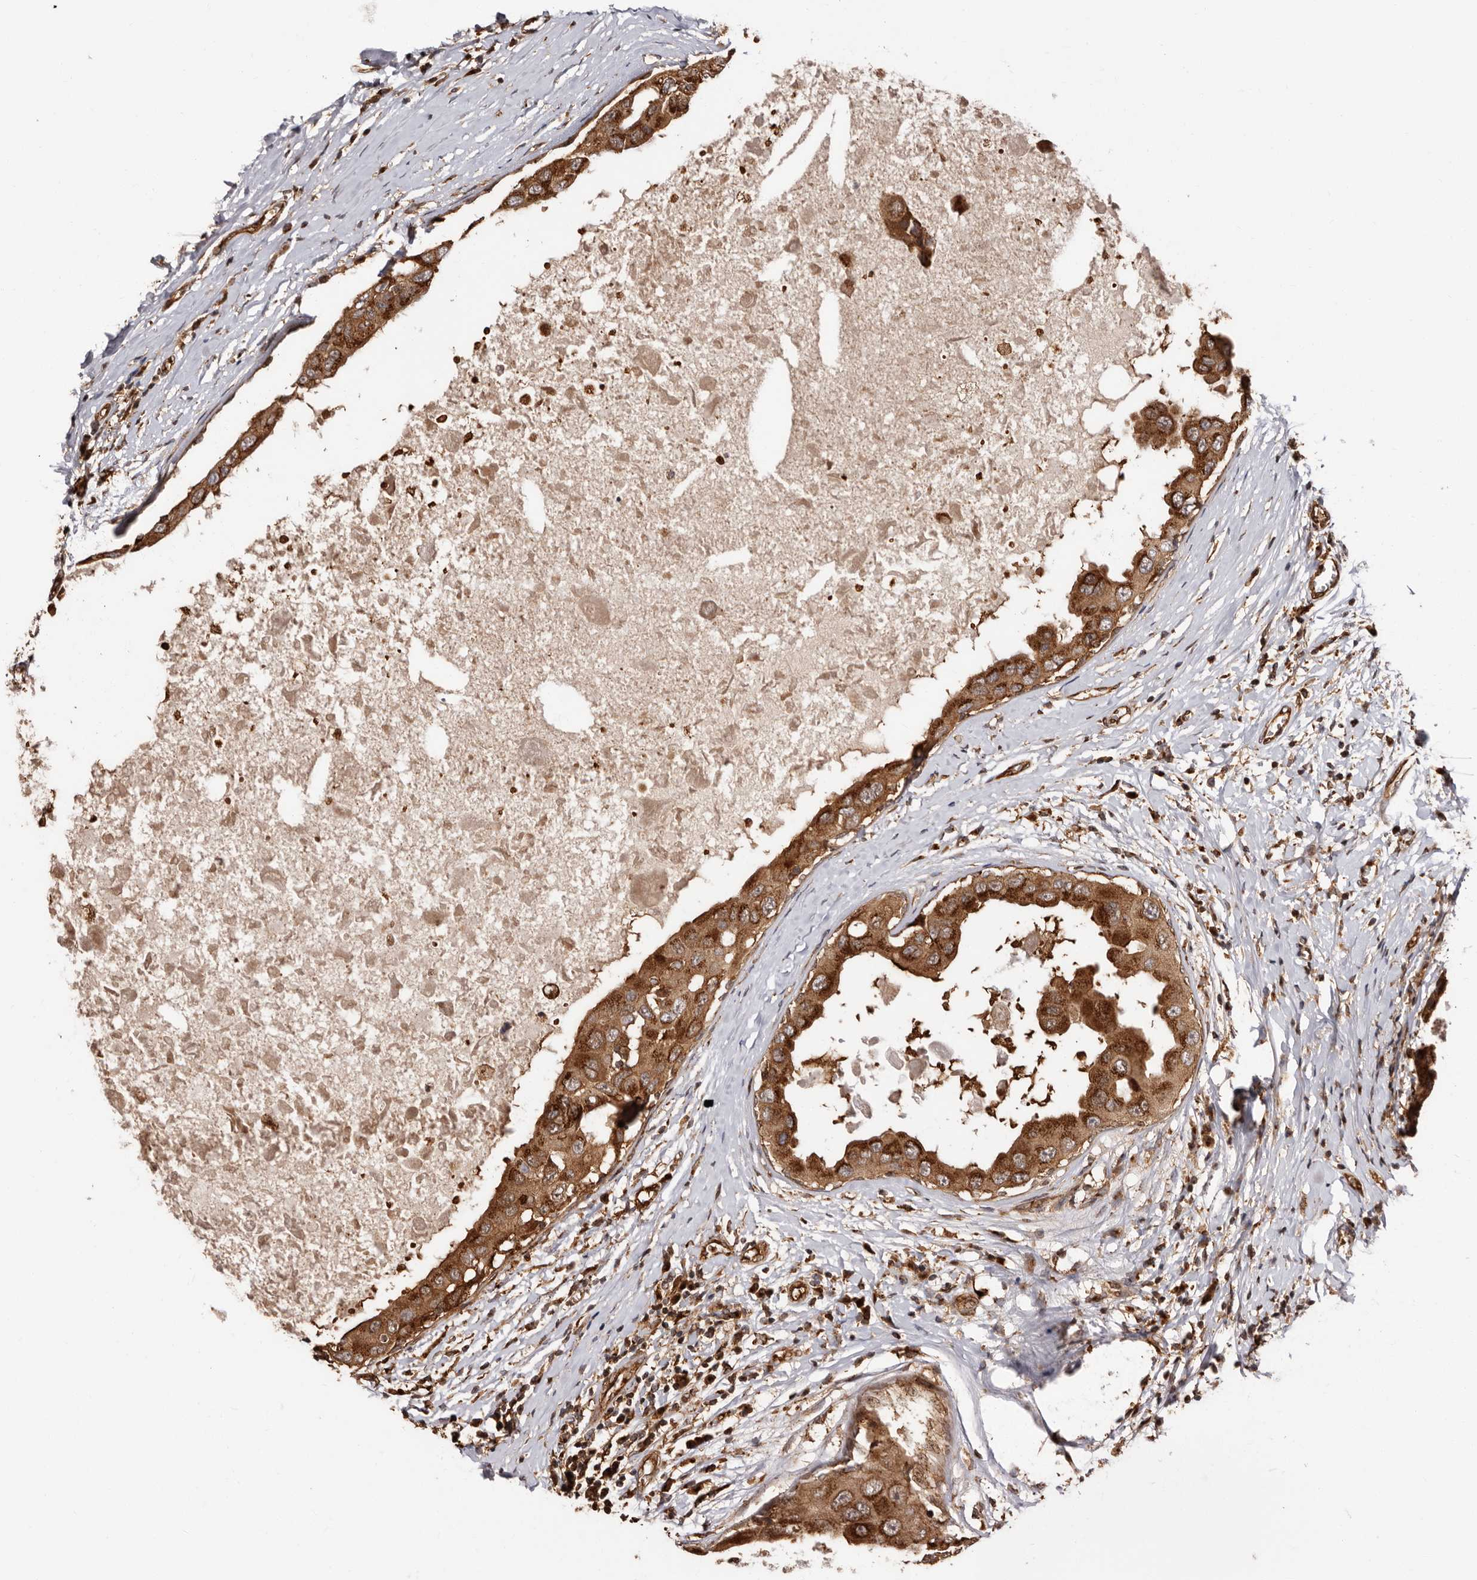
{"staining": {"intensity": "strong", "quantity": ">75%", "location": "cytoplasmic/membranous"}, "tissue": "breast cancer", "cell_type": "Tumor cells", "image_type": "cancer", "snomed": [{"axis": "morphology", "description": "Duct carcinoma"}, {"axis": "topography", "description": "Breast"}], "caption": "Immunohistochemical staining of human breast cancer exhibits high levels of strong cytoplasmic/membranous protein expression in approximately >75% of tumor cells. (Stains: DAB in brown, nuclei in blue, Microscopy: brightfield microscopy at high magnification).", "gene": "GPR27", "patient": {"sex": "female", "age": 27}}